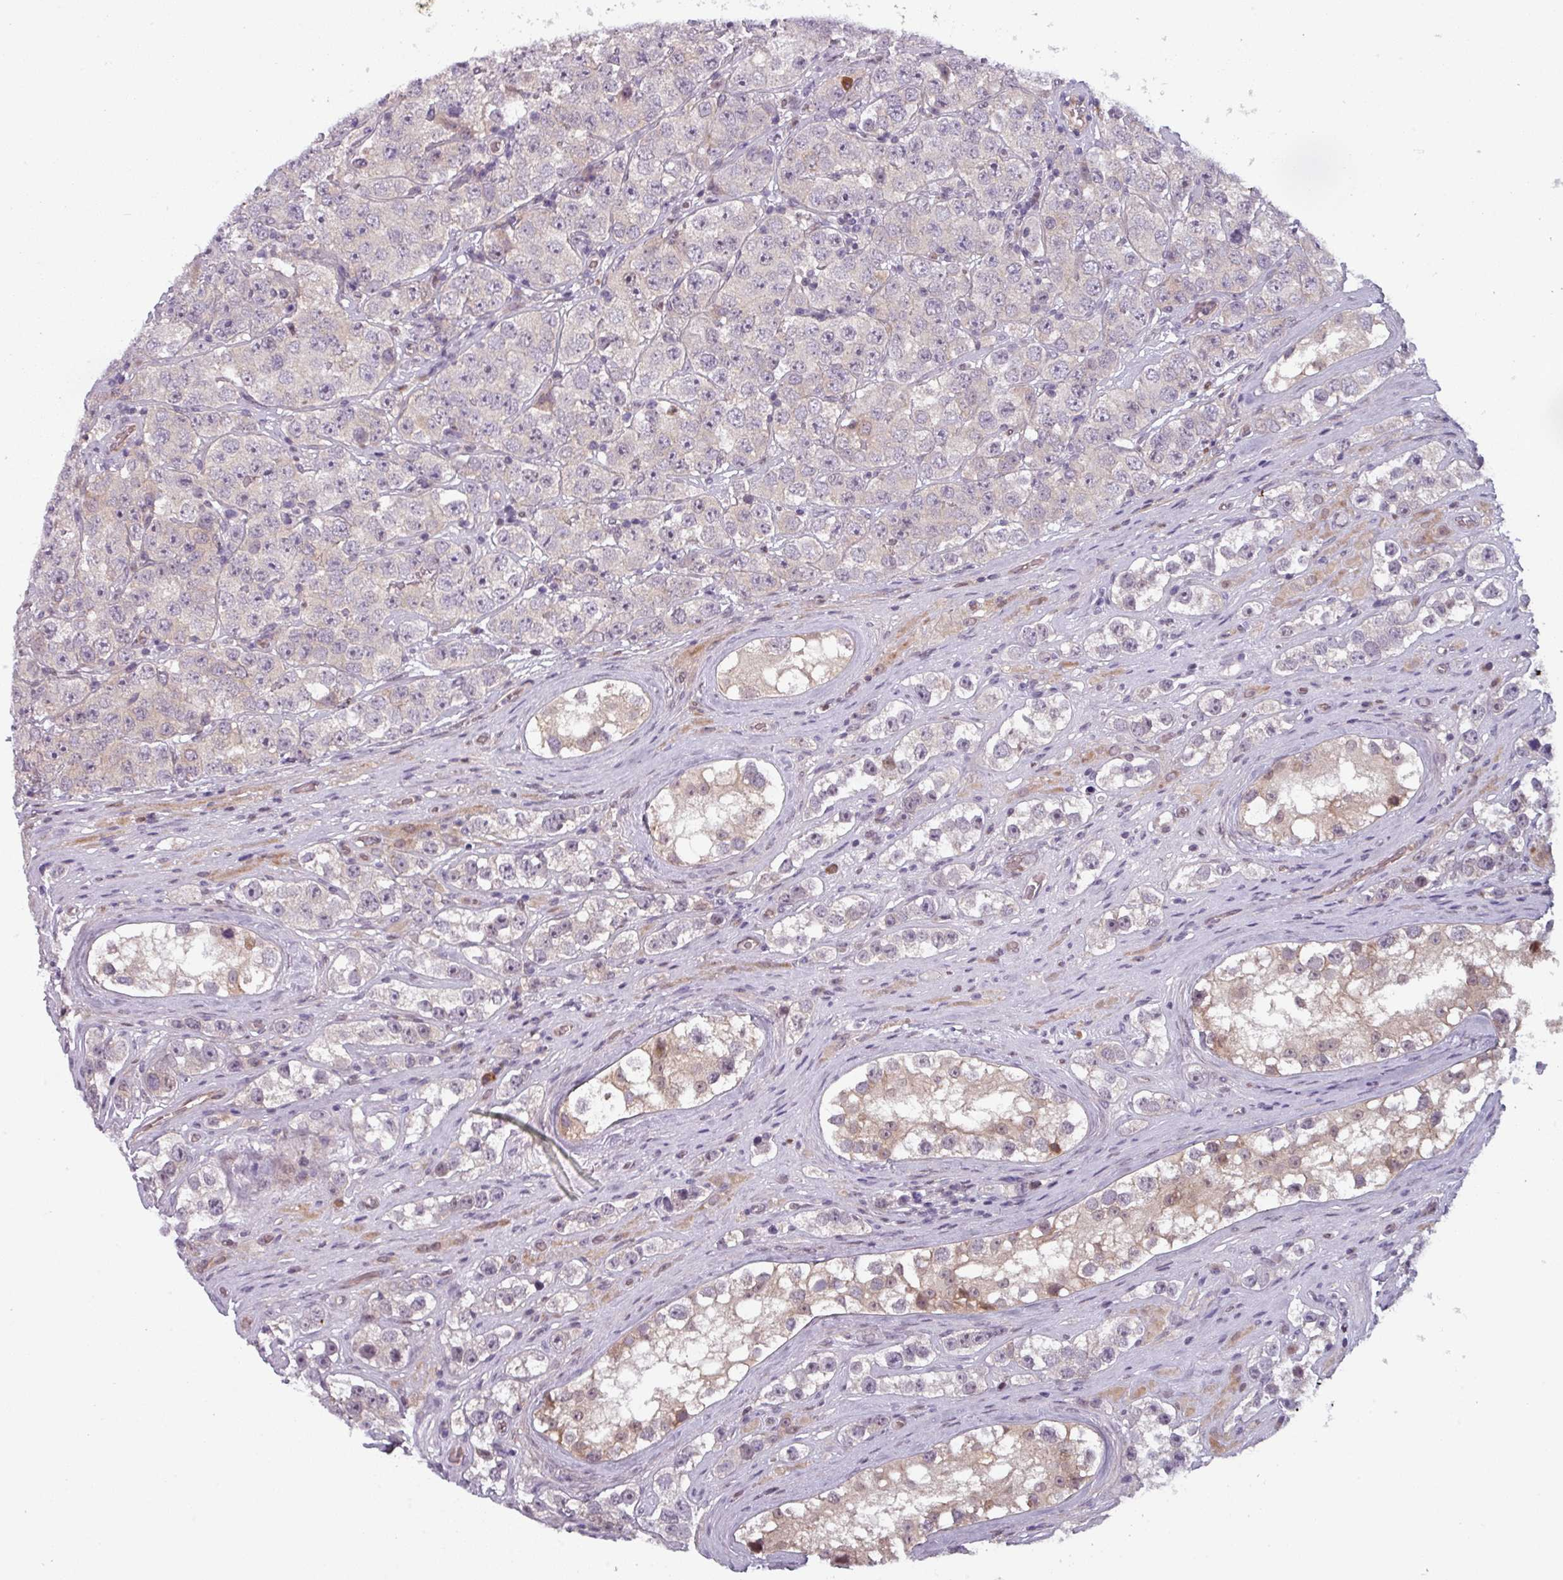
{"staining": {"intensity": "weak", "quantity": "<25%", "location": "cytoplasmic/membranous"}, "tissue": "testis cancer", "cell_type": "Tumor cells", "image_type": "cancer", "snomed": [{"axis": "morphology", "description": "Seminoma, NOS"}, {"axis": "topography", "description": "Testis"}], "caption": "IHC micrograph of neoplastic tissue: testis cancer stained with DAB (3,3'-diaminobenzidine) displays no significant protein positivity in tumor cells. (DAB (3,3'-diaminobenzidine) immunohistochemistry (IHC) visualized using brightfield microscopy, high magnification).", "gene": "PRAMEF12", "patient": {"sex": "male", "age": 28}}